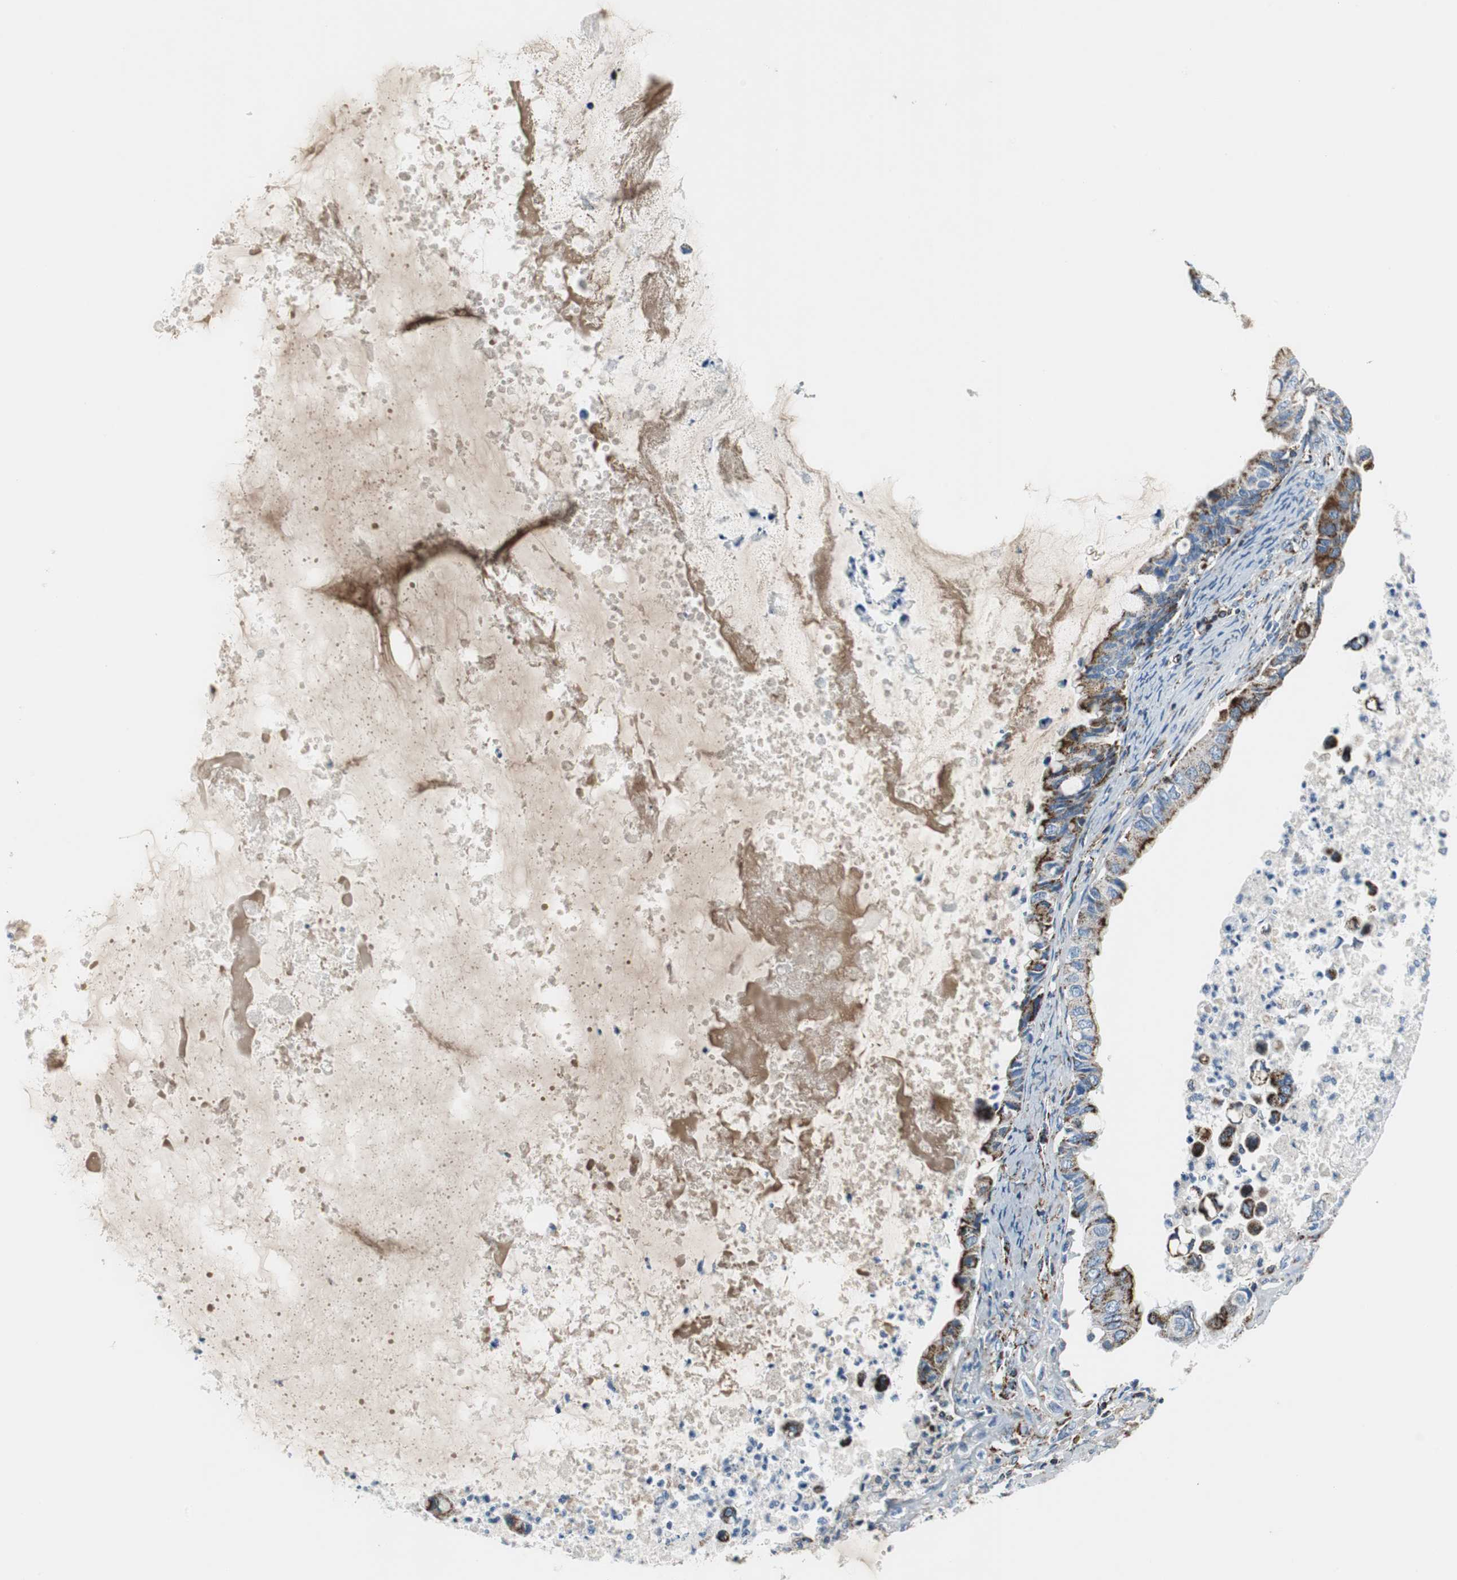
{"staining": {"intensity": "strong", "quantity": ">75%", "location": "cytoplasmic/membranous"}, "tissue": "ovarian cancer", "cell_type": "Tumor cells", "image_type": "cancer", "snomed": [{"axis": "morphology", "description": "Cystadenocarcinoma, mucinous, NOS"}, {"axis": "topography", "description": "Ovary"}], "caption": "Ovarian mucinous cystadenocarcinoma stained with IHC demonstrates strong cytoplasmic/membranous staining in about >75% of tumor cells. The staining is performed using DAB brown chromogen to label protein expression. The nuclei are counter-stained blue using hematoxylin.", "gene": "C1QTNF7", "patient": {"sex": "female", "age": 80}}